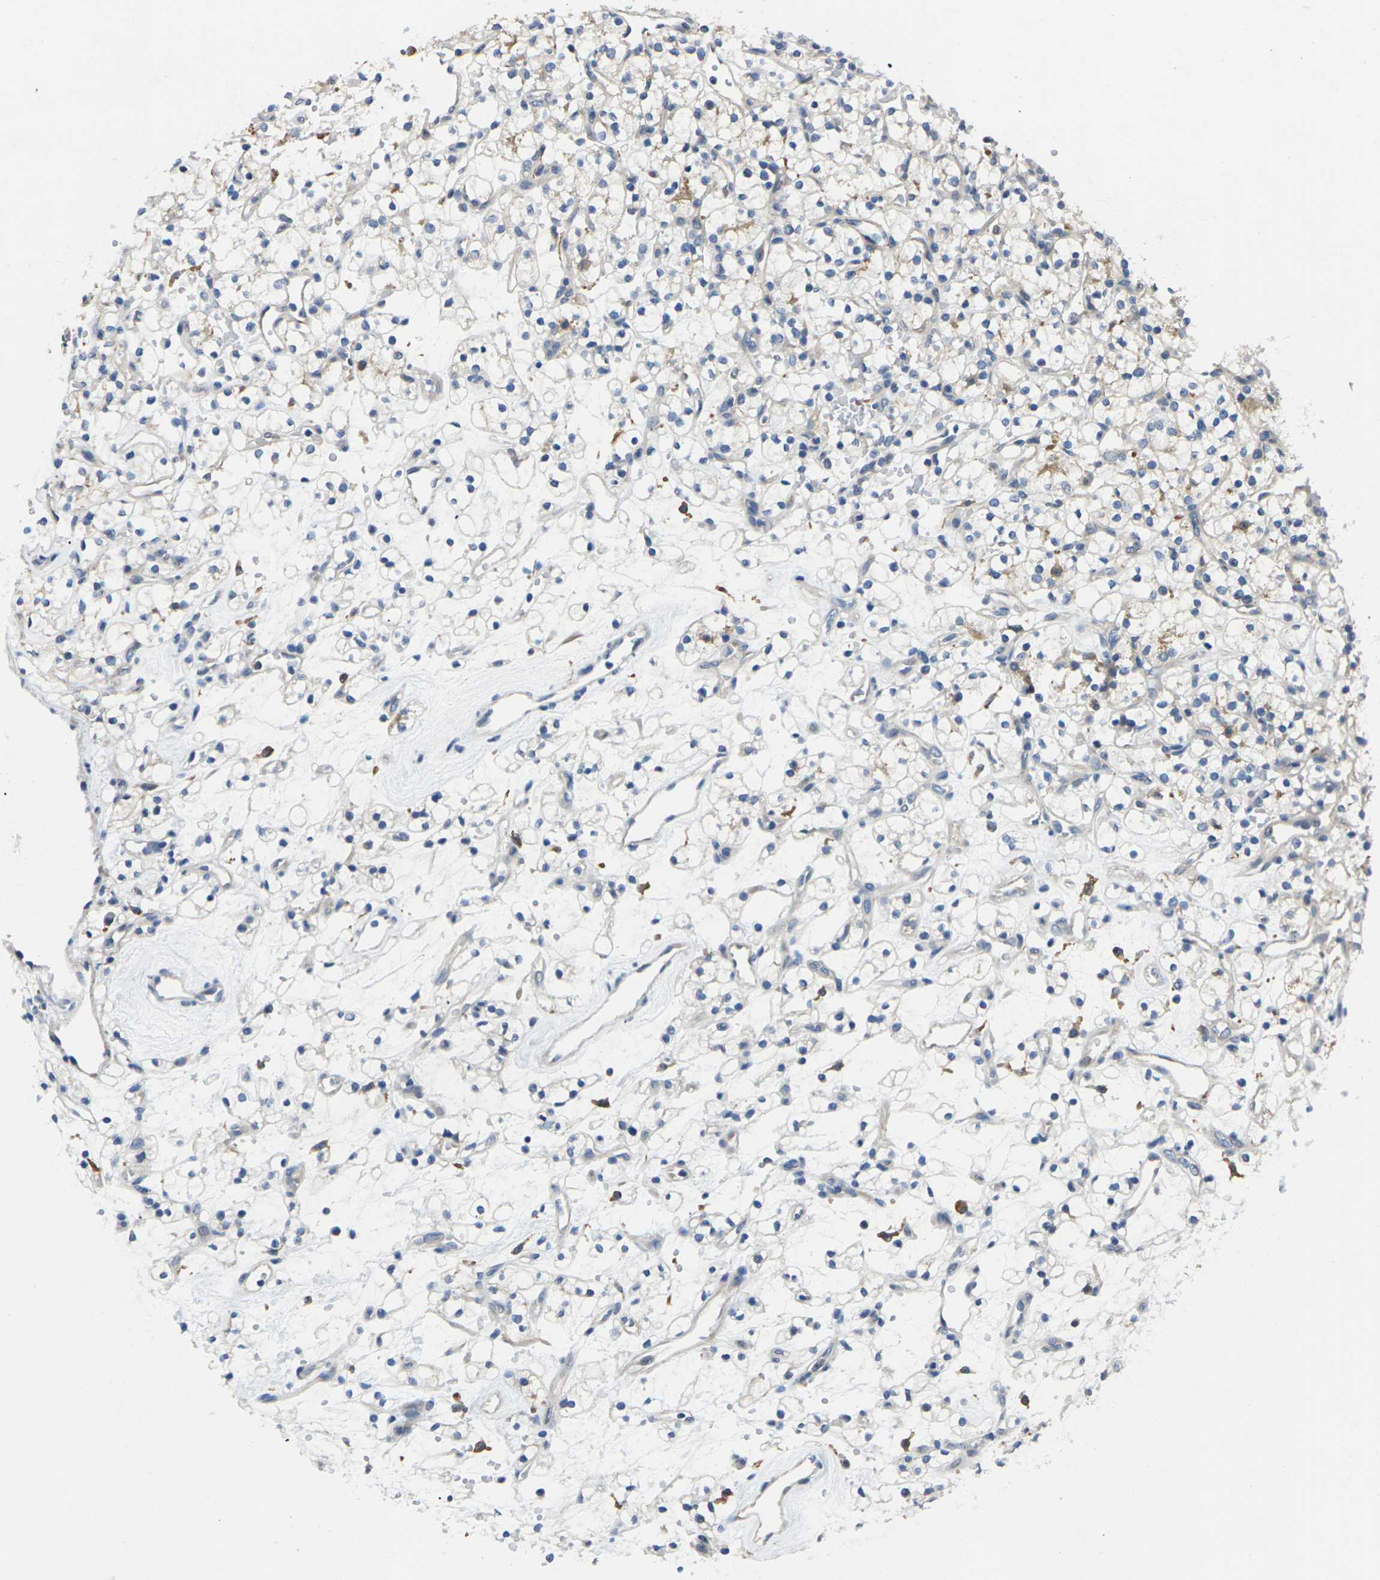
{"staining": {"intensity": "weak", "quantity": "<25%", "location": "cytoplasmic/membranous"}, "tissue": "renal cancer", "cell_type": "Tumor cells", "image_type": "cancer", "snomed": [{"axis": "morphology", "description": "Adenocarcinoma, NOS"}, {"axis": "topography", "description": "Kidney"}], "caption": "Micrograph shows no significant protein expression in tumor cells of renal cancer (adenocarcinoma).", "gene": "SCNN1A", "patient": {"sex": "female", "age": 60}}